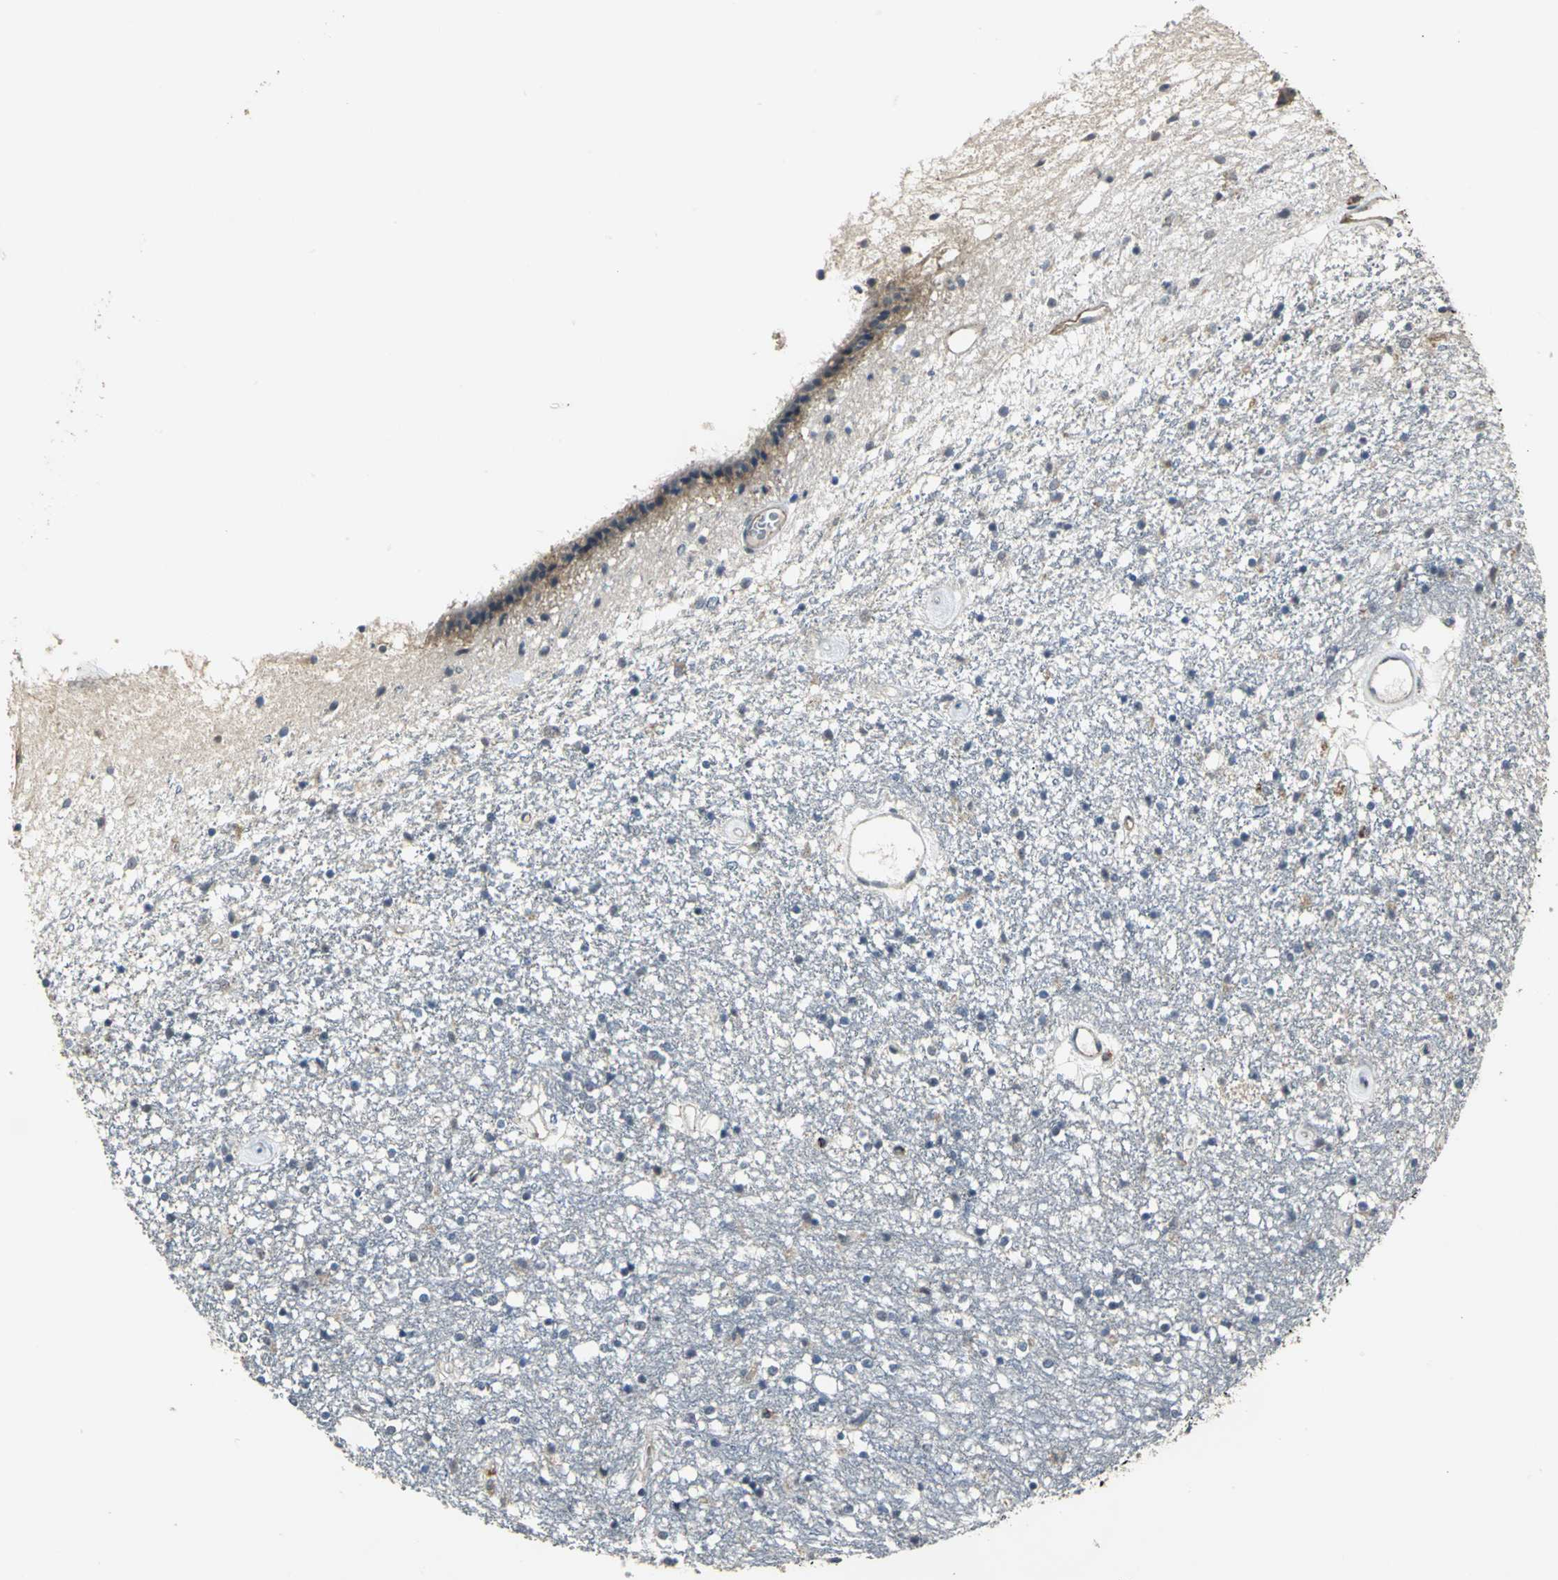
{"staining": {"intensity": "negative", "quantity": "none", "location": "none"}, "tissue": "caudate", "cell_type": "Glial cells", "image_type": "normal", "snomed": [{"axis": "morphology", "description": "Normal tissue, NOS"}, {"axis": "topography", "description": "Lateral ventricle wall"}], "caption": "Immunohistochemistry (IHC) histopathology image of normal caudate: human caudate stained with DAB demonstrates no significant protein positivity in glial cells.", "gene": "OCLN", "patient": {"sex": "female", "age": 54}}